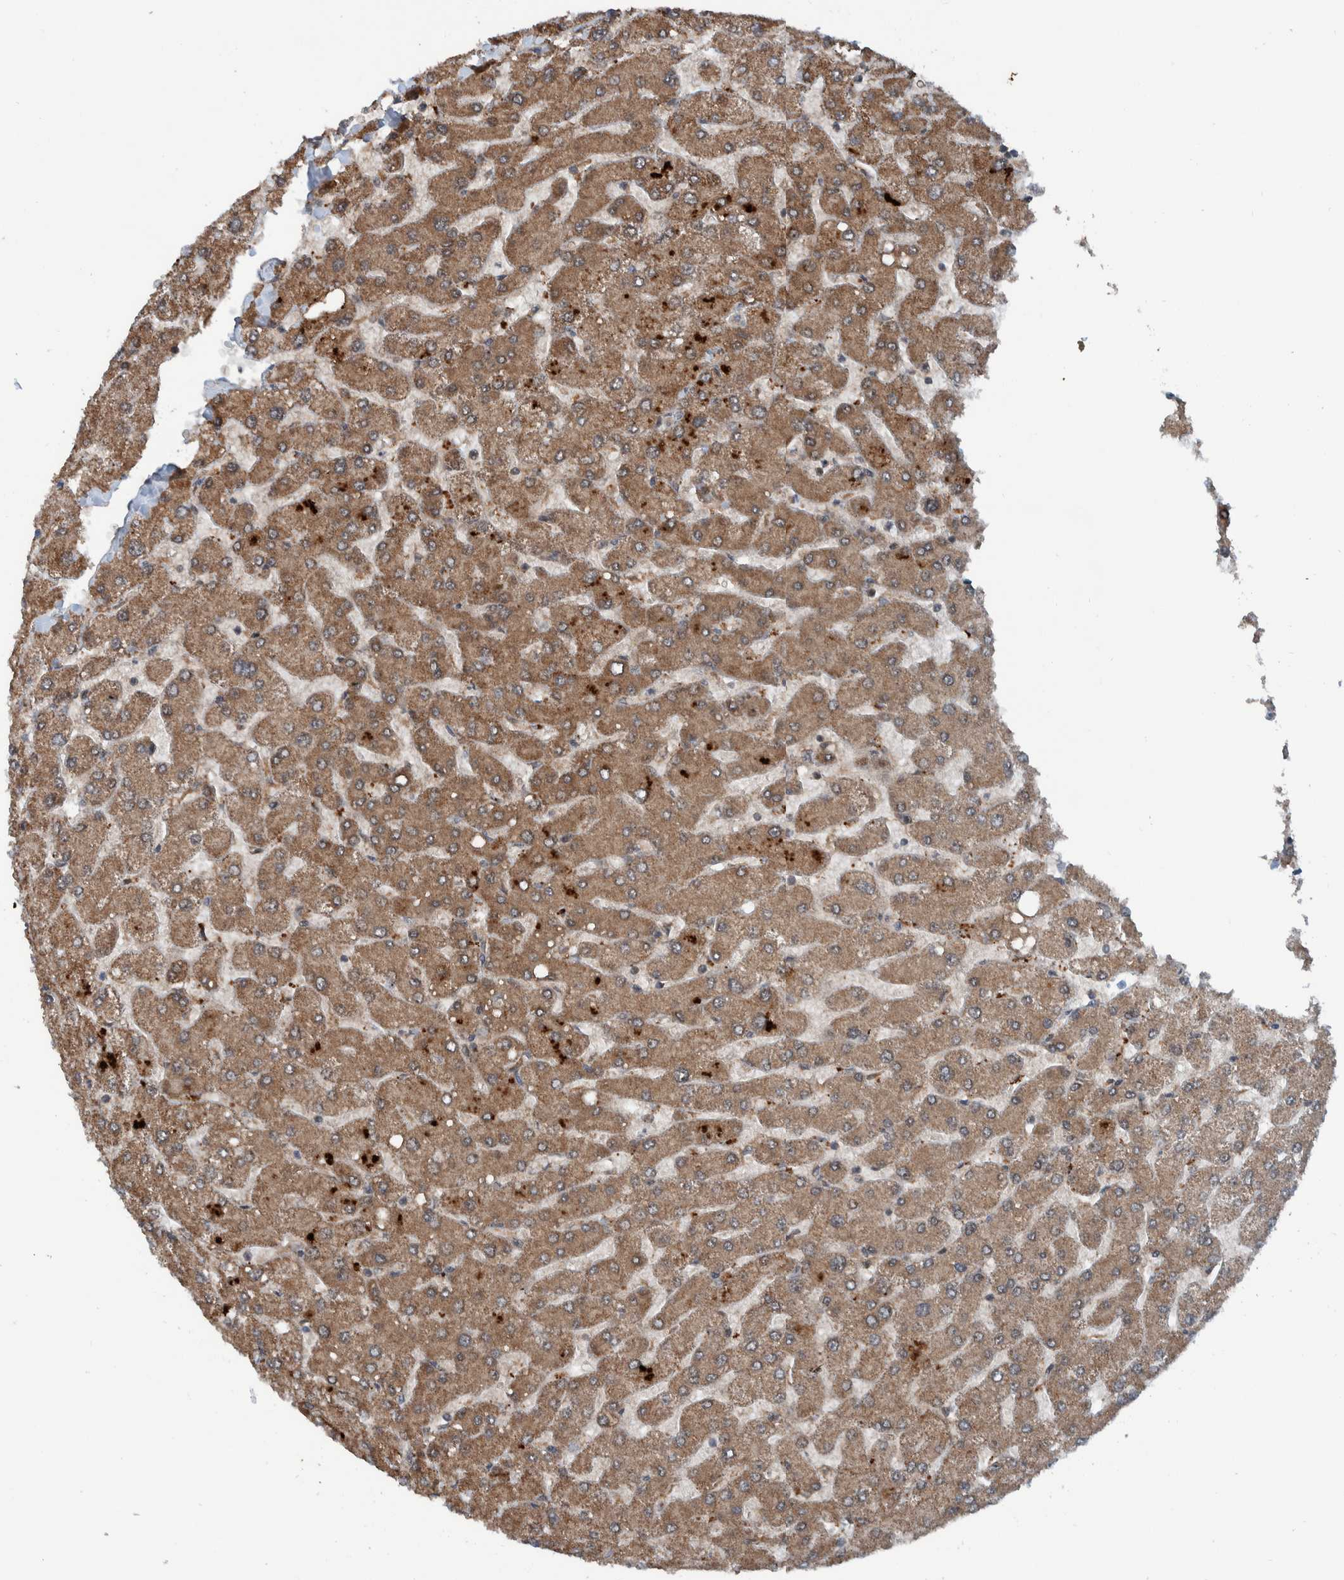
{"staining": {"intensity": "moderate", "quantity": ">75%", "location": "cytoplasmic/membranous"}, "tissue": "liver", "cell_type": "Cholangiocytes", "image_type": "normal", "snomed": [{"axis": "morphology", "description": "Normal tissue, NOS"}, {"axis": "topography", "description": "Liver"}], "caption": "Human liver stained with a protein marker displays moderate staining in cholangiocytes.", "gene": "CUEDC1", "patient": {"sex": "male", "age": 55}}